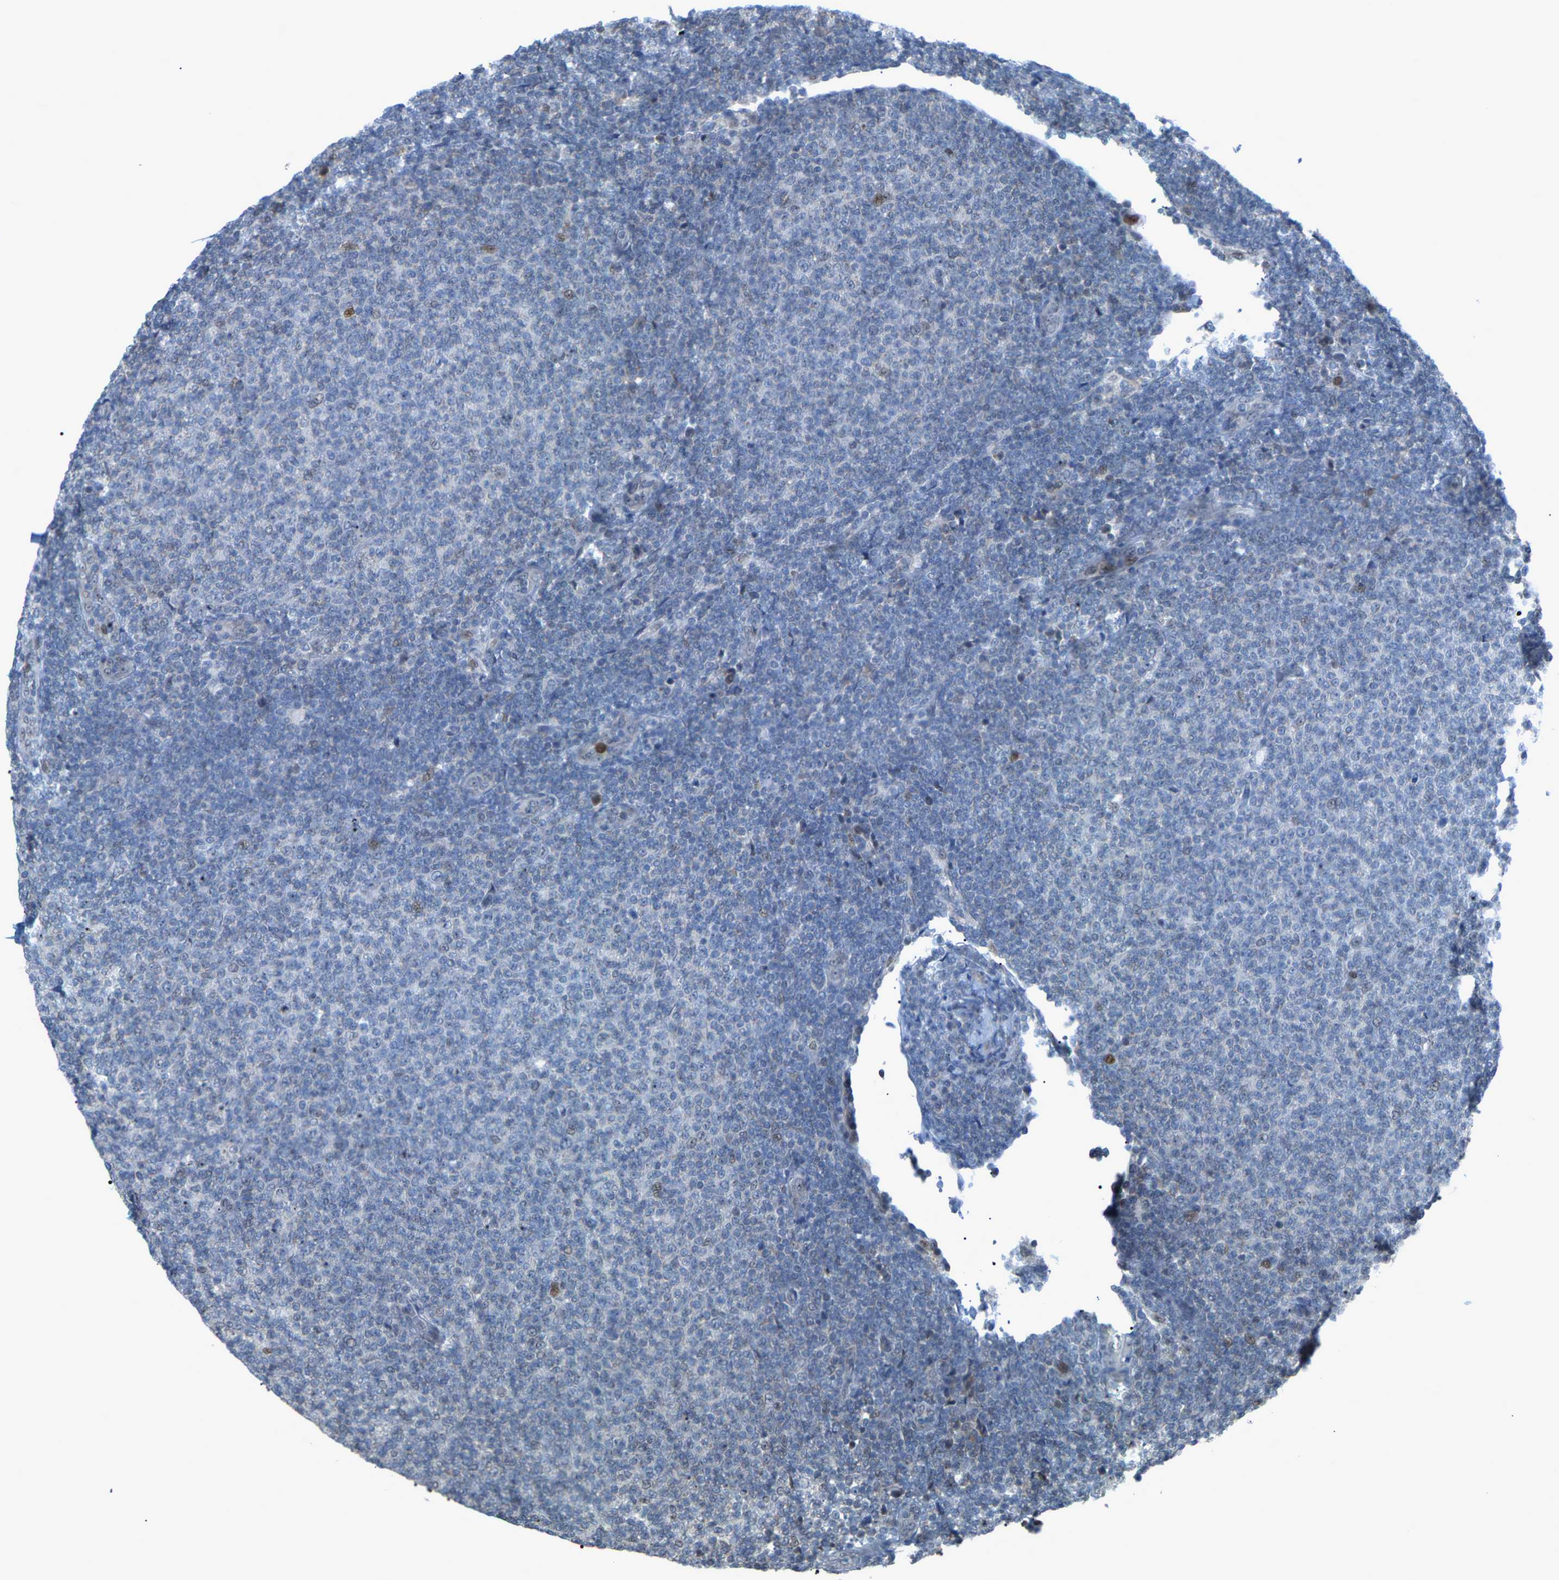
{"staining": {"intensity": "negative", "quantity": "none", "location": "none"}, "tissue": "lymphoma", "cell_type": "Tumor cells", "image_type": "cancer", "snomed": [{"axis": "morphology", "description": "Malignant lymphoma, non-Hodgkin's type, Low grade"}, {"axis": "topography", "description": "Lymph node"}], "caption": "High power microscopy photomicrograph of an IHC micrograph of lymphoma, revealing no significant staining in tumor cells. (DAB (3,3'-diaminobenzidine) IHC, high magnification).", "gene": "CROT", "patient": {"sex": "male", "age": 66}}